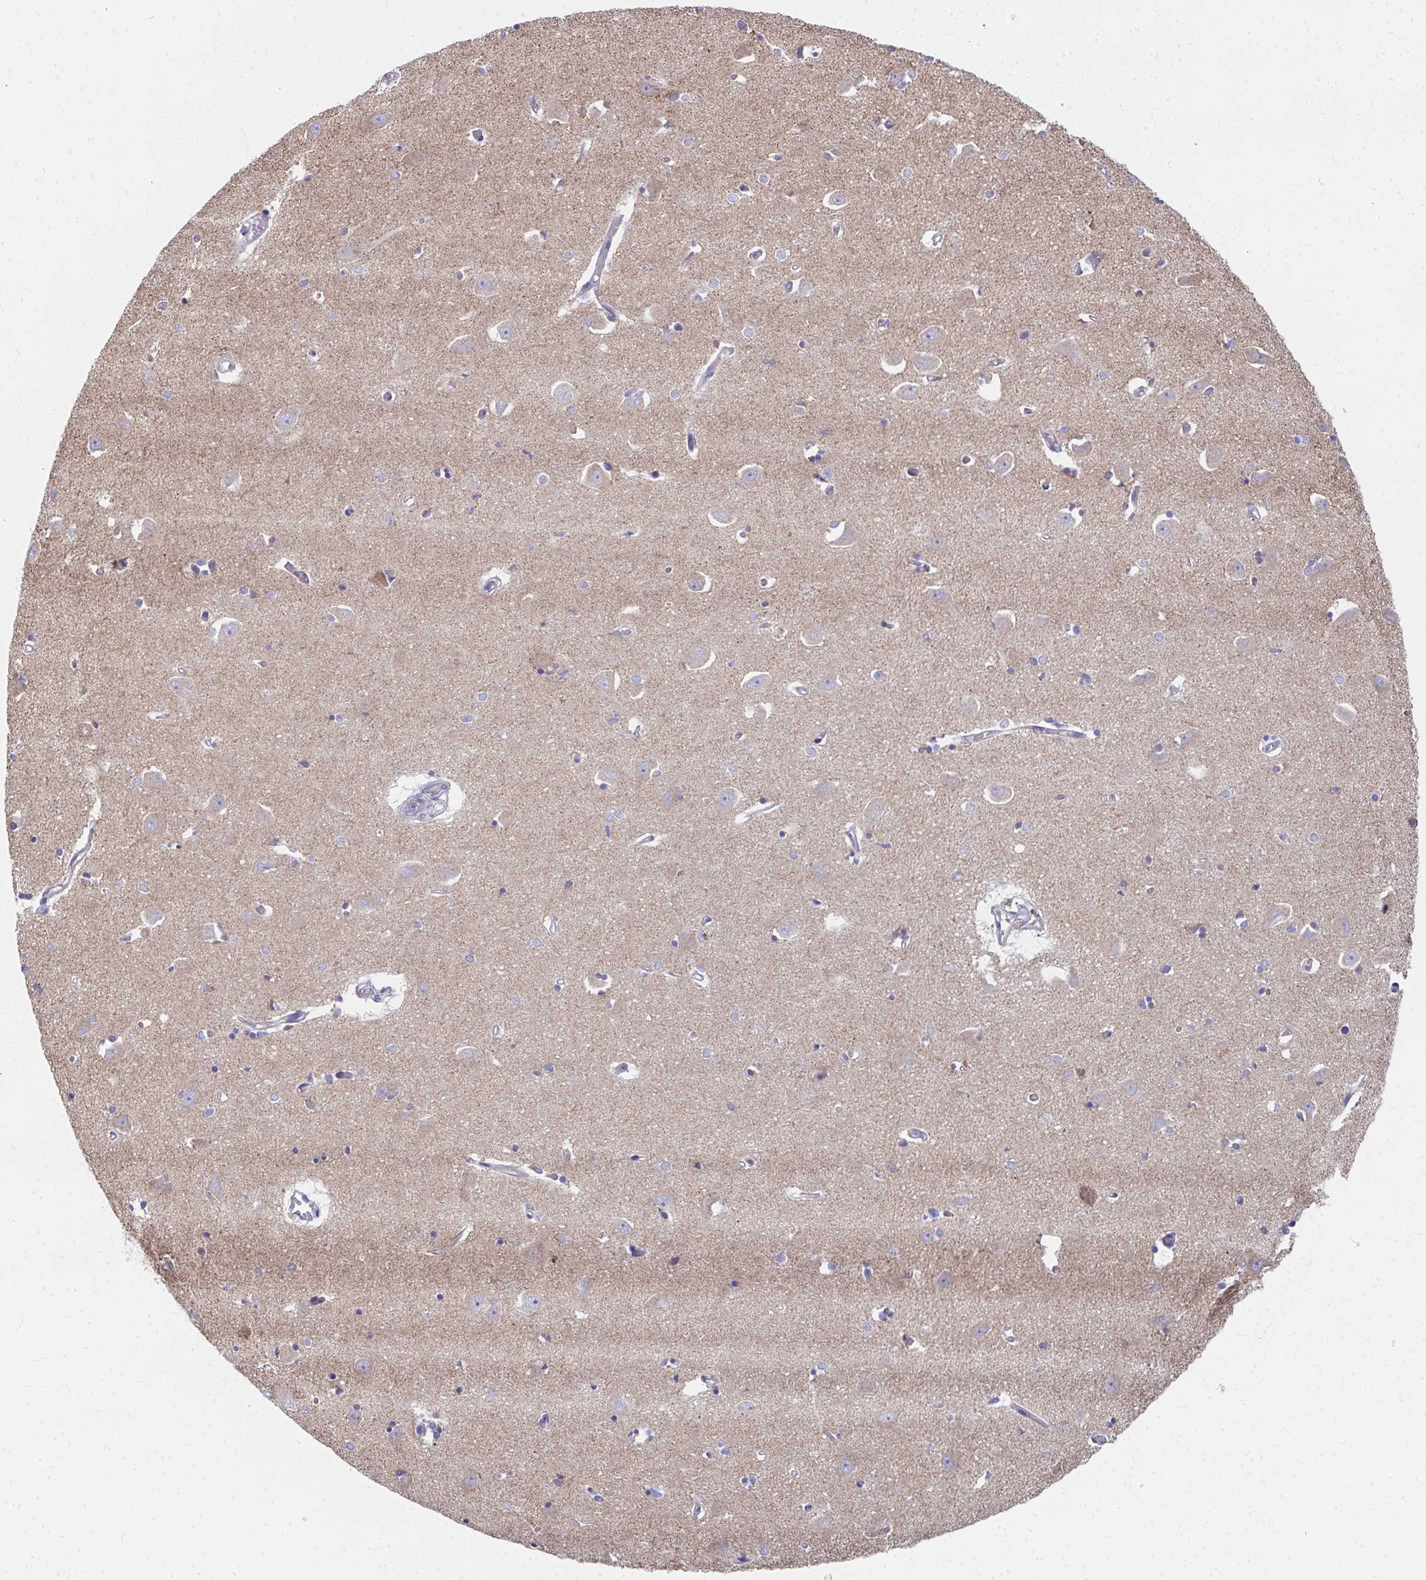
{"staining": {"intensity": "negative", "quantity": "none", "location": "none"}, "tissue": "caudate", "cell_type": "Glial cells", "image_type": "normal", "snomed": [{"axis": "morphology", "description": "Normal tissue, NOS"}, {"axis": "topography", "description": "Lateral ventricle wall"}, {"axis": "topography", "description": "Hippocampus"}], "caption": "This is a photomicrograph of immunohistochemistry (IHC) staining of unremarkable caudate, which shows no expression in glial cells.", "gene": "IL37", "patient": {"sex": "female", "age": 63}}